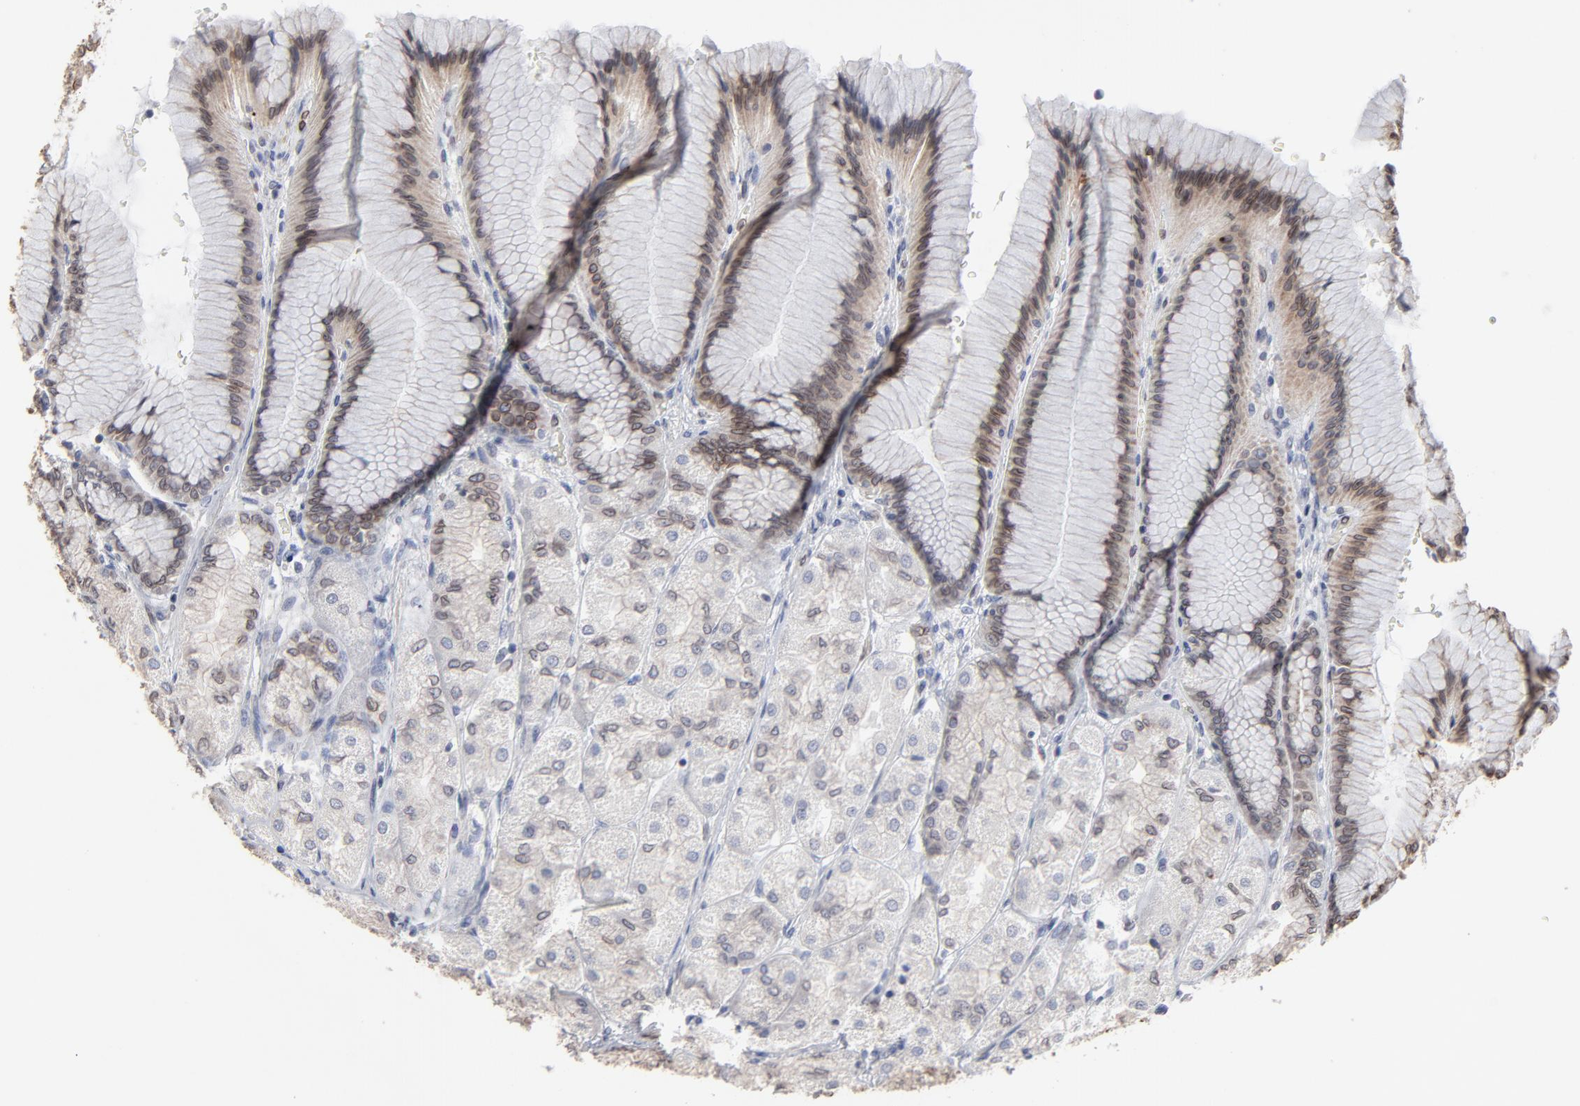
{"staining": {"intensity": "moderate", "quantity": "25%-75%", "location": "cytoplasmic/membranous,nuclear"}, "tissue": "stomach", "cell_type": "Glandular cells", "image_type": "normal", "snomed": [{"axis": "morphology", "description": "Normal tissue, NOS"}, {"axis": "morphology", "description": "Adenocarcinoma, NOS"}, {"axis": "topography", "description": "Stomach"}, {"axis": "topography", "description": "Stomach, lower"}], "caption": "Immunohistochemistry photomicrograph of unremarkable stomach stained for a protein (brown), which demonstrates medium levels of moderate cytoplasmic/membranous,nuclear expression in approximately 25%-75% of glandular cells.", "gene": "SYNE2", "patient": {"sex": "female", "age": 65}}